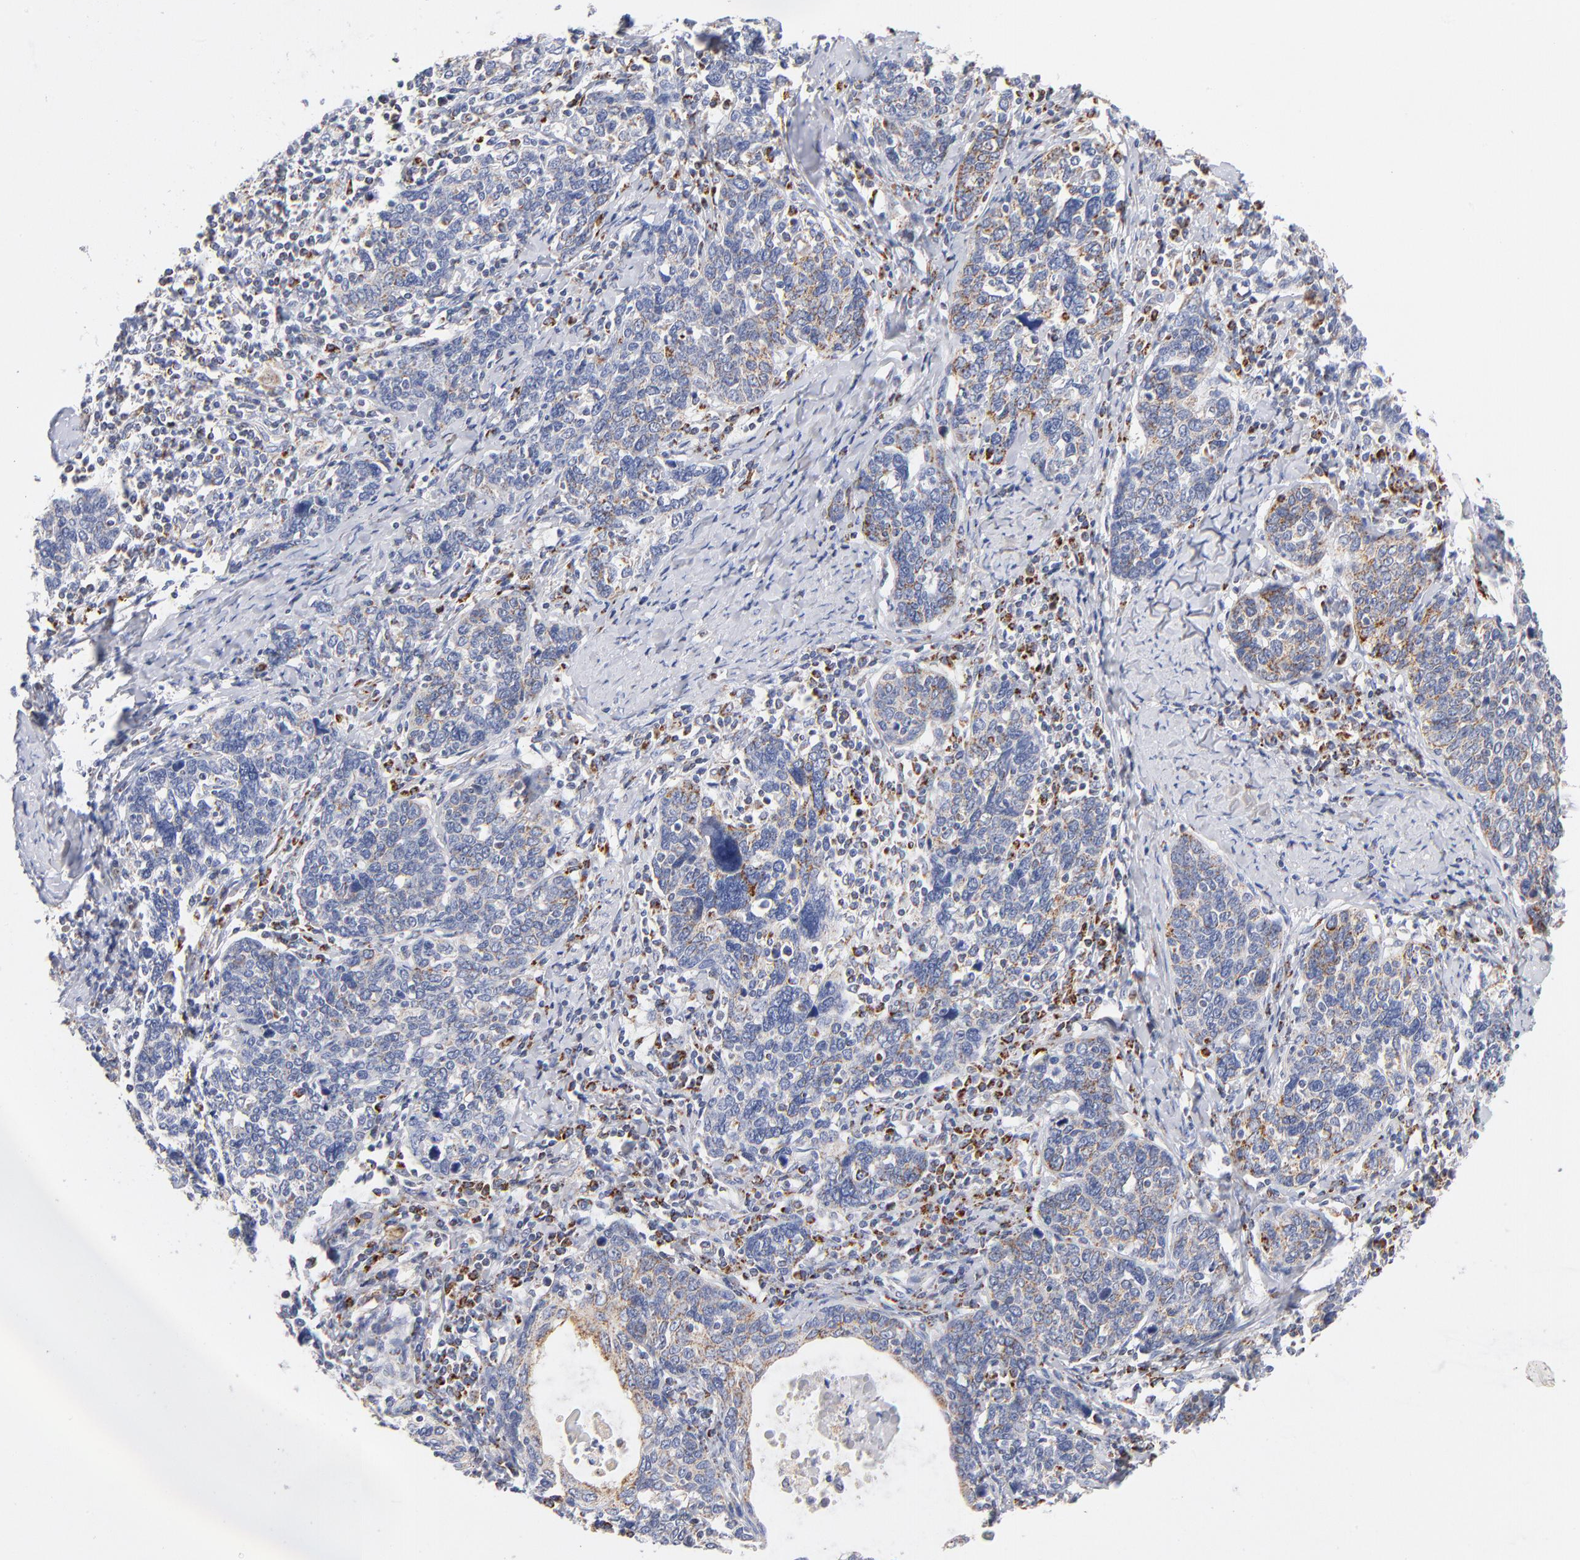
{"staining": {"intensity": "weak", "quantity": "25%-75%", "location": "cytoplasmic/membranous"}, "tissue": "cervical cancer", "cell_type": "Tumor cells", "image_type": "cancer", "snomed": [{"axis": "morphology", "description": "Squamous cell carcinoma, NOS"}, {"axis": "topography", "description": "Cervix"}], "caption": "Immunohistochemical staining of cervical cancer (squamous cell carcinoma) displays weak cytoplasmic/membranous protein positivity in approximately 25%-75% of tumor cells.", "gene": "DLAT", "patient": {"sex": "female", "age": 41}}